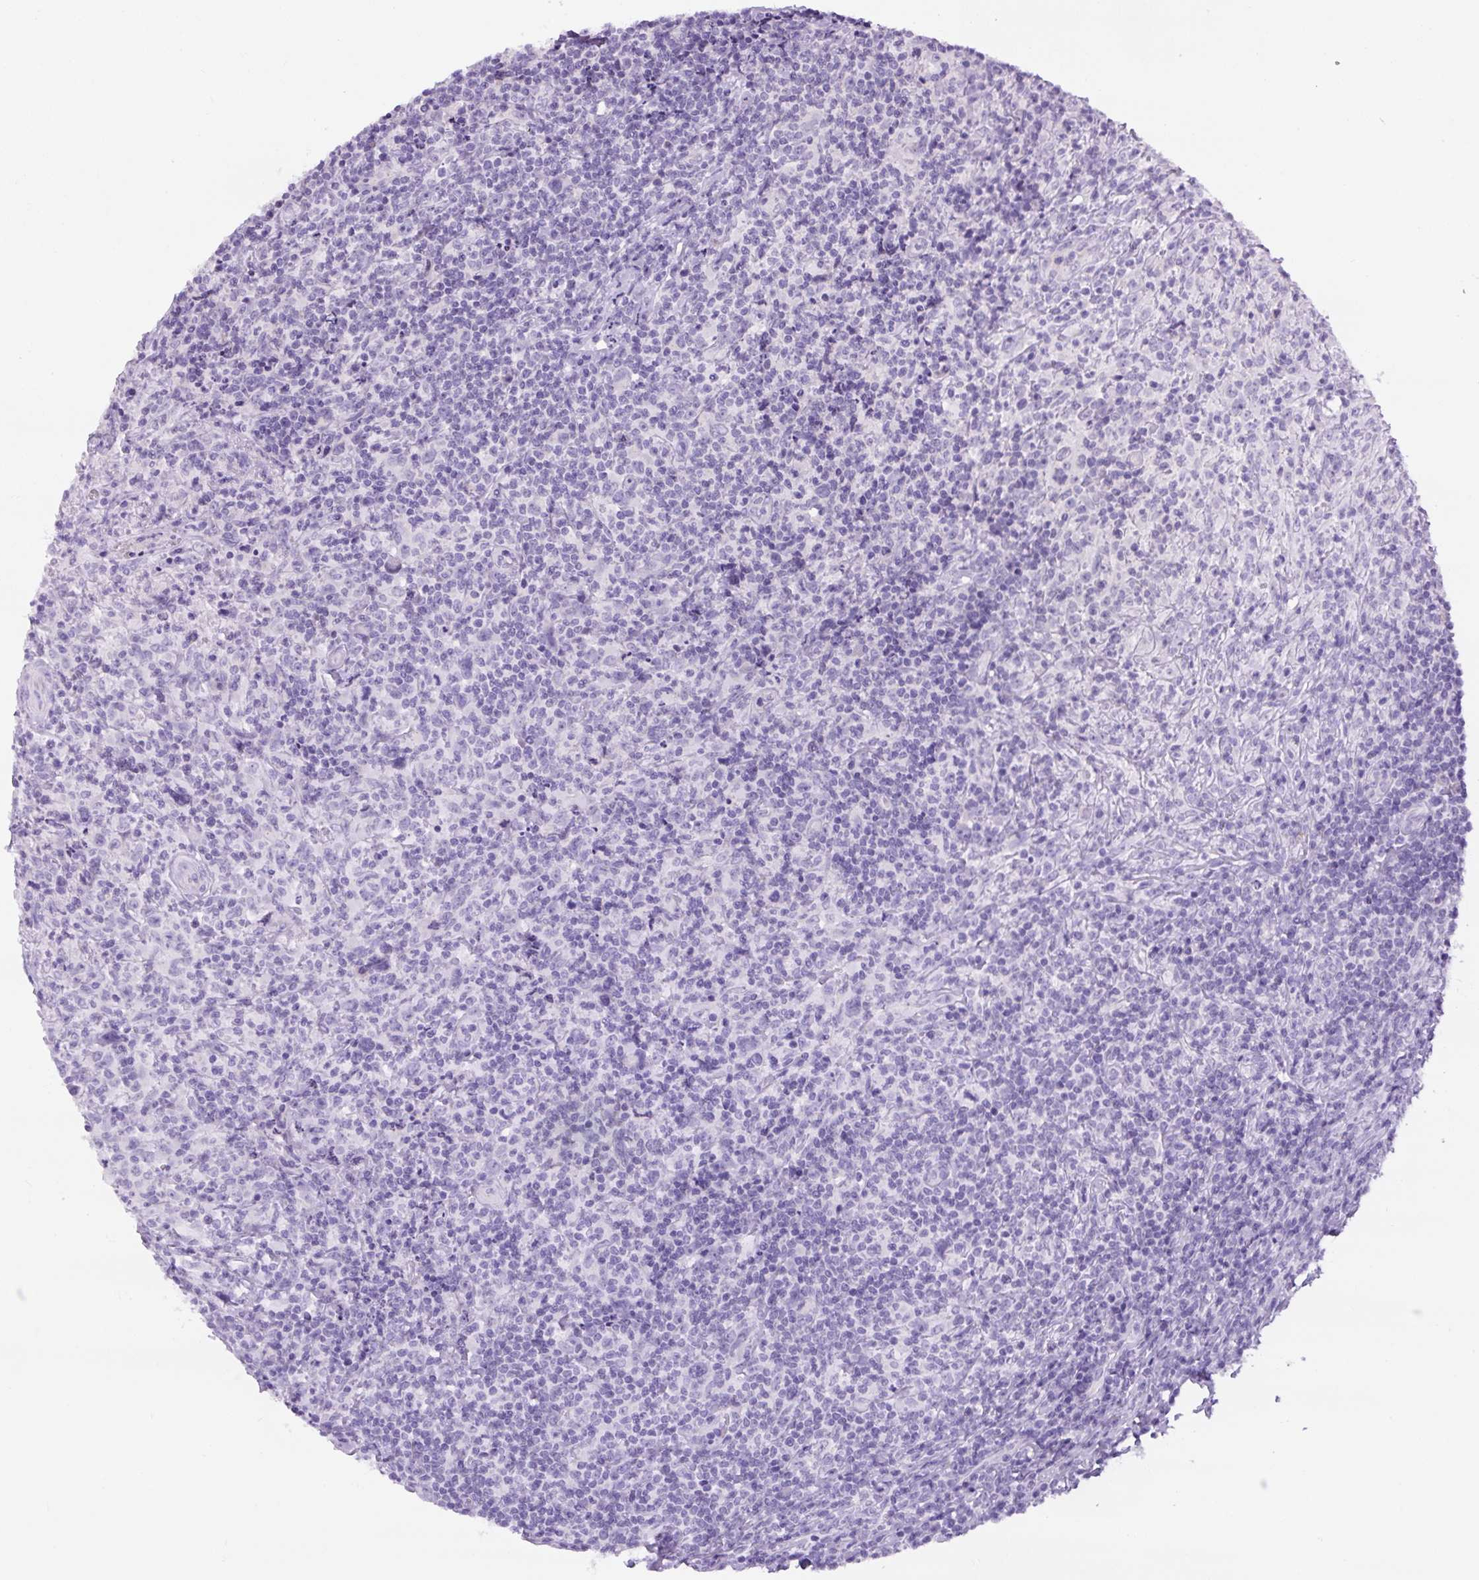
{"staining": {"intensity": "negative", "quantity": "none", "location": "none"}, "tissue": "lymphoma", "cell_type": "Tumor cells", "image_type": "cancer", "snomed": [{"axis": "morphology", "description": "Hodgkin's disease, NOS"}, {"axis": "topography", "description": "Lymph node"}], "caption": "Tumor cells are negative for protein expression in human Hodgkin's disease.", "gene": "RSPO4", "patient": {"sex": "female", "age": 18}}